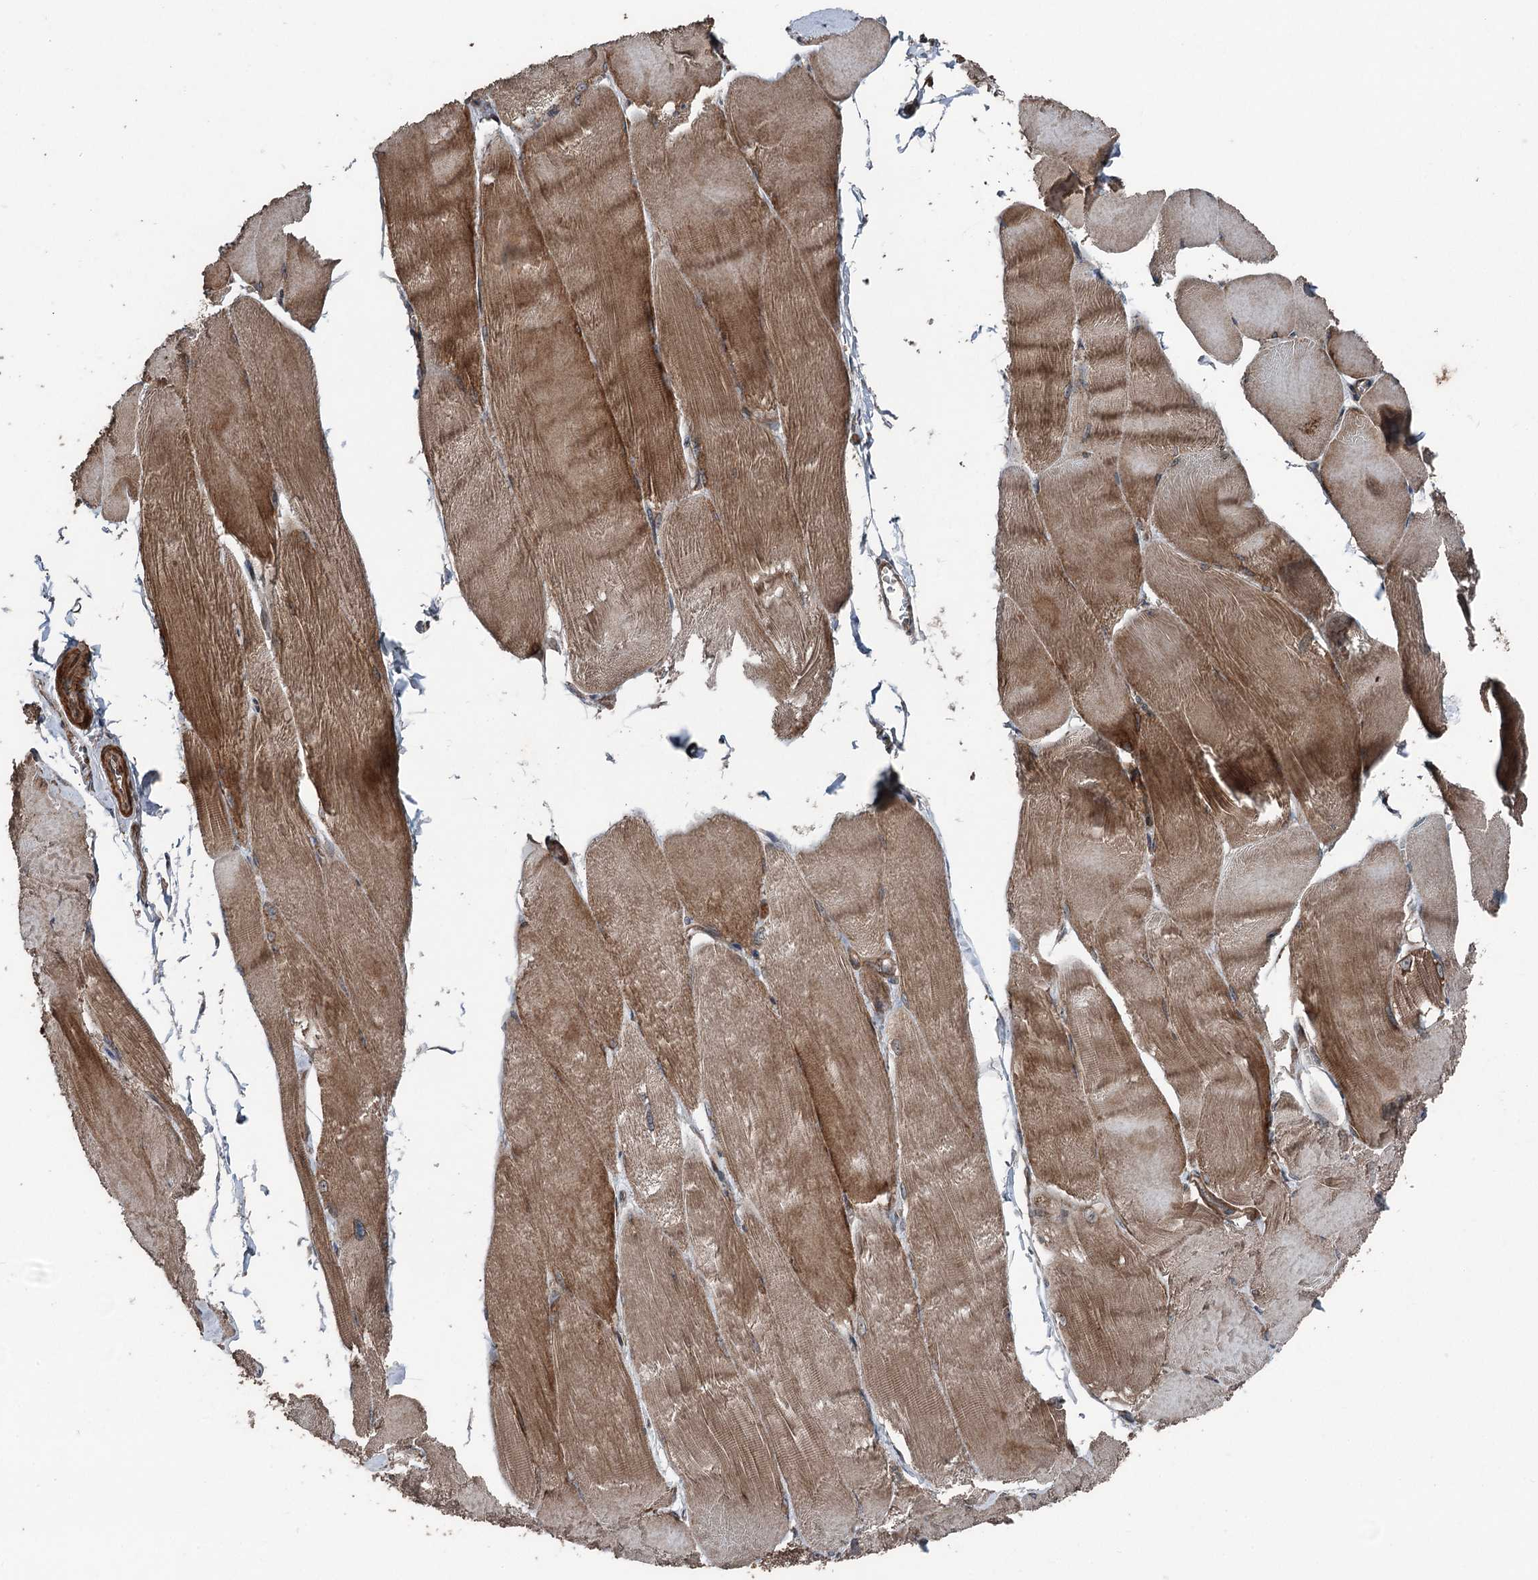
{"staining": {"intensity": "moderate", "quantity": ">75%", "location": "cytoplasmic/membranous"}, "tissue": "skeletal muscle", "cell_type": "Myocytes", "image_type": "normal", "snomed": [{"axis": "morphology", "description": "Normal tissue, NOS"}, {"axis": "morphology", "description": "Basal cell carcinoma"}, {"axis": "topography", "description": "Skeletal muscle"}], "caption": "A micrograph of human skeletal muscle stained for a protein reveals moderate cytoplasmic/membranous brown staining in myocytes. (DAB = brown stain, brightfield microscopy at high magnification).", "gene": "RNF214", "patient": {"sex": "female", "age": 64}}